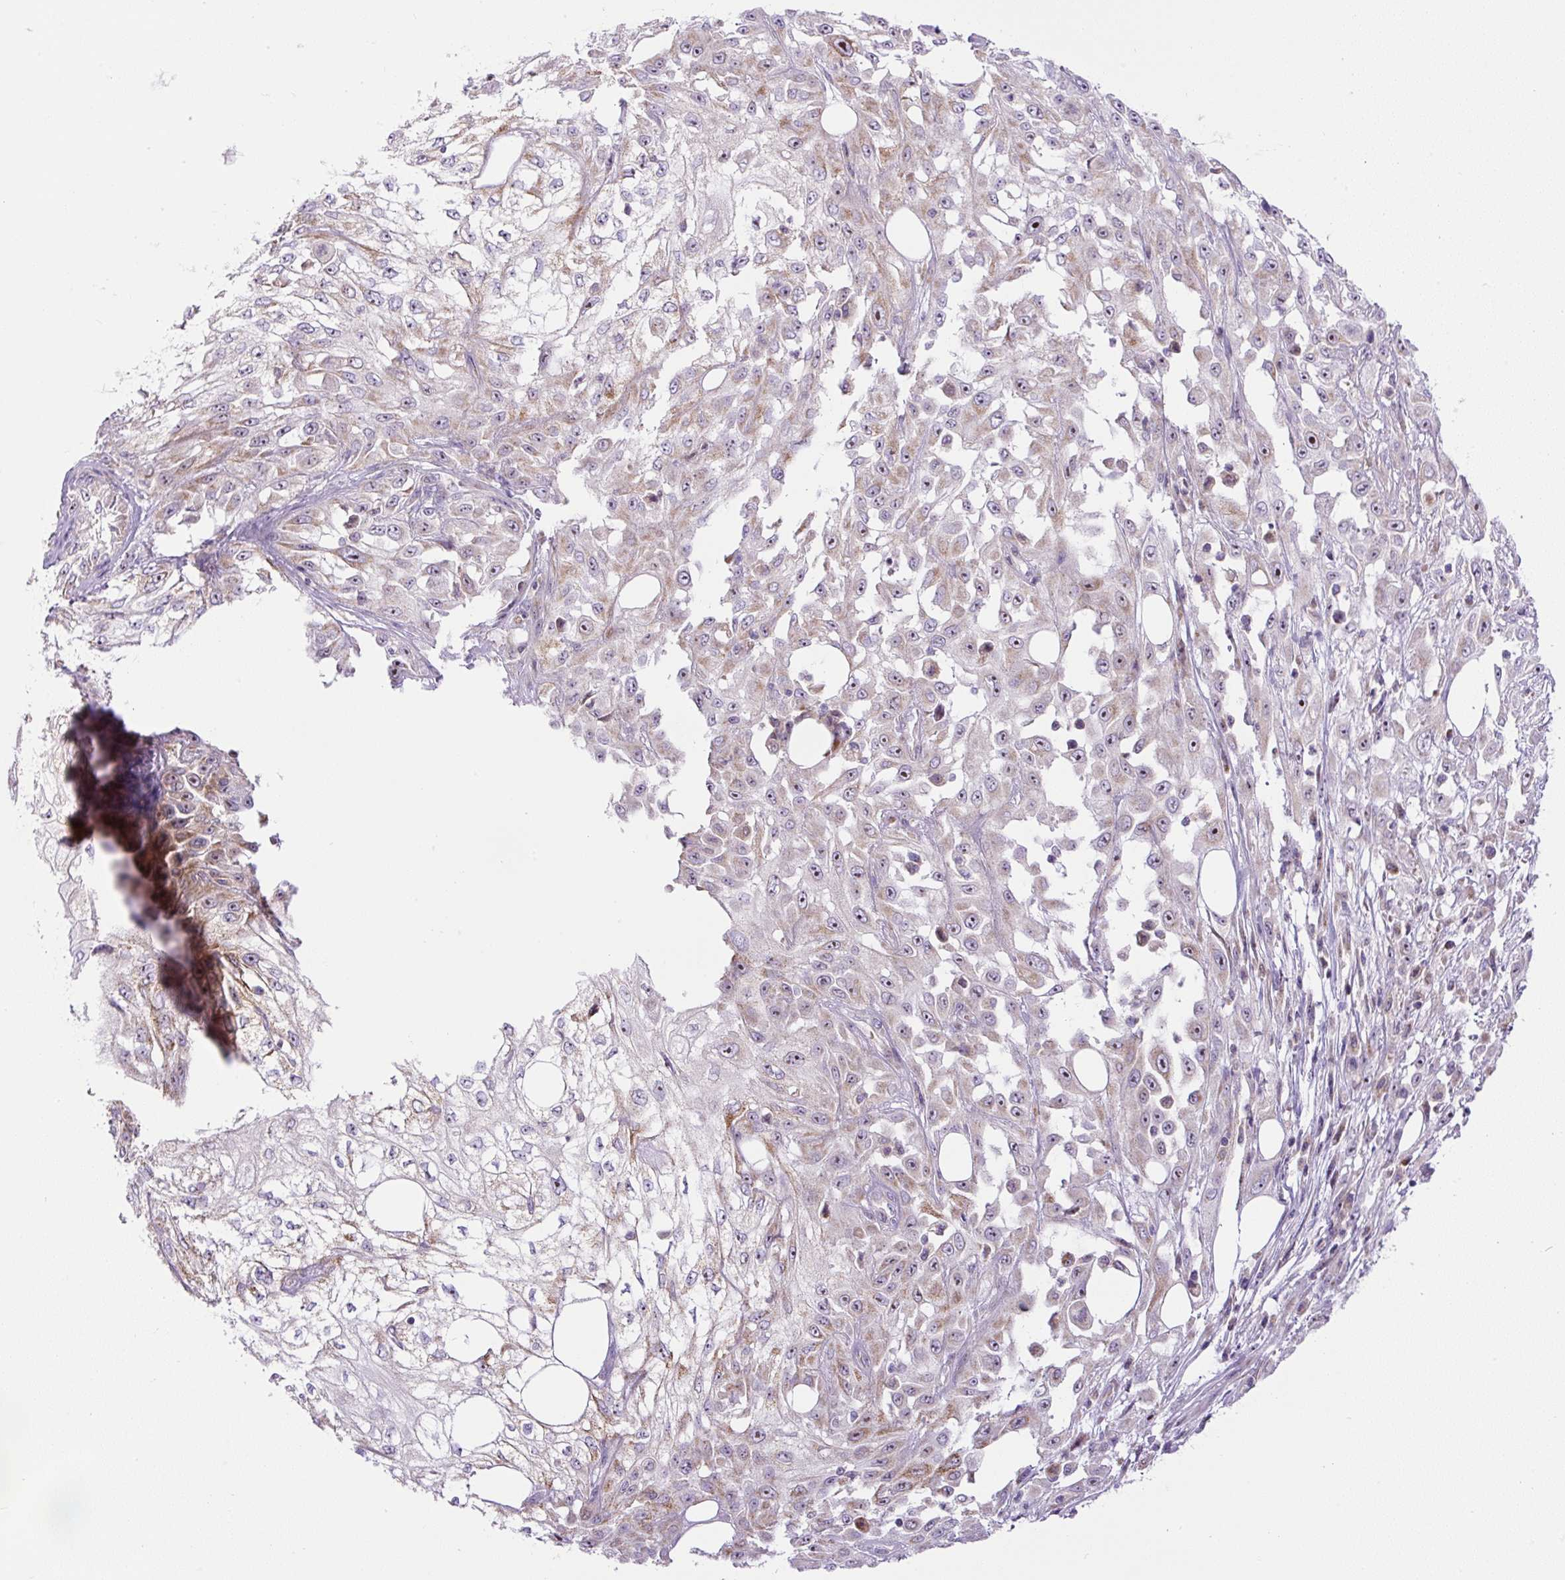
{"staining": {"intensity": "moderate", "quantity": "<25%", "location": "cytoplasmic/membranous,nuclear"}, "tissue": "skin cancer", "cell_type": "Tumor cells", "image_type": "cancer", "snomed": [{"axis": "morphology", "description": "Squamous cell carcinoma, NOS"}, {"axis": "morphology", "description": "Squamous cell carcinoma, metastatic, NOS"}, {"axis": "topography", "description": "Skin"}, {"axis": "topography", "description": "Lymph node"}], "caption": "Protein expression analysis of human skin metastatic squamous cell carcinoma reveals moderate cytoplasmic/membranous and nuclear positivity in about <25% of tumor cells. The staining is performed using DAB (3,3'-diaminobenzidine) brown chromogen to label protein expression. The nuclei are counter-stained blue using hematoxylin.", "gene": "ZNF596", "patient": {"sex": "male", "age": 75}}